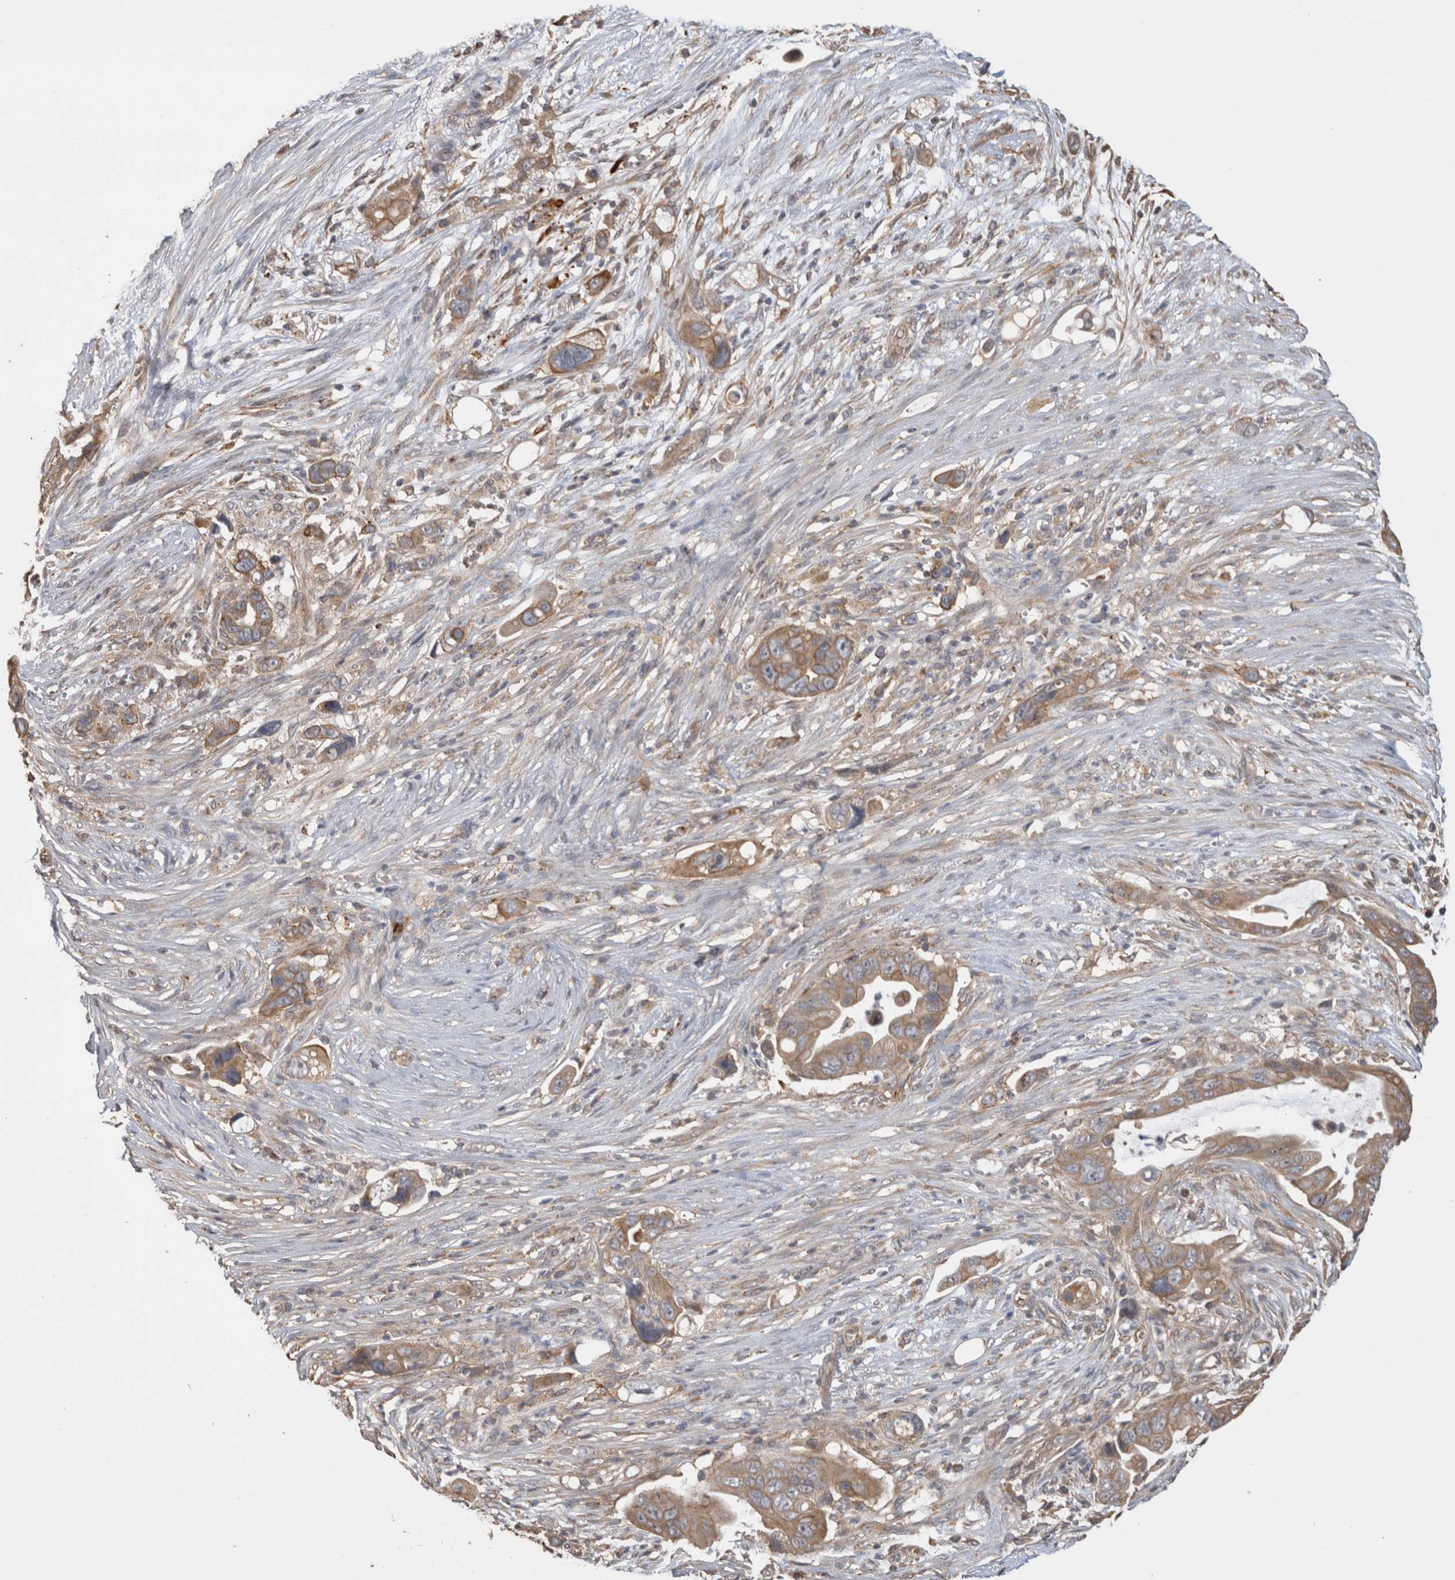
{"staining": {"intensity": "moderate", "quantity": "<25%", "location": "cytoplasmic/membranous"}, "tissue": "pancreatic cancer", "cell_type": "Tumor cells", "image_type": "cancer", "snomed": [{"axis": "morphology", "description": "Adenocarcinoma, NOS"}, {"axis": "topography", "description": "Pancreas"}], "caption": "Immunohistochemical staining of human pancreatic adenocarcinoma shows moderate cytoplasmic/membranous protein expression in about <25% of tumor cells.", "gene": "CLIP1", "patient": {"sex": "female", "age": 72}}